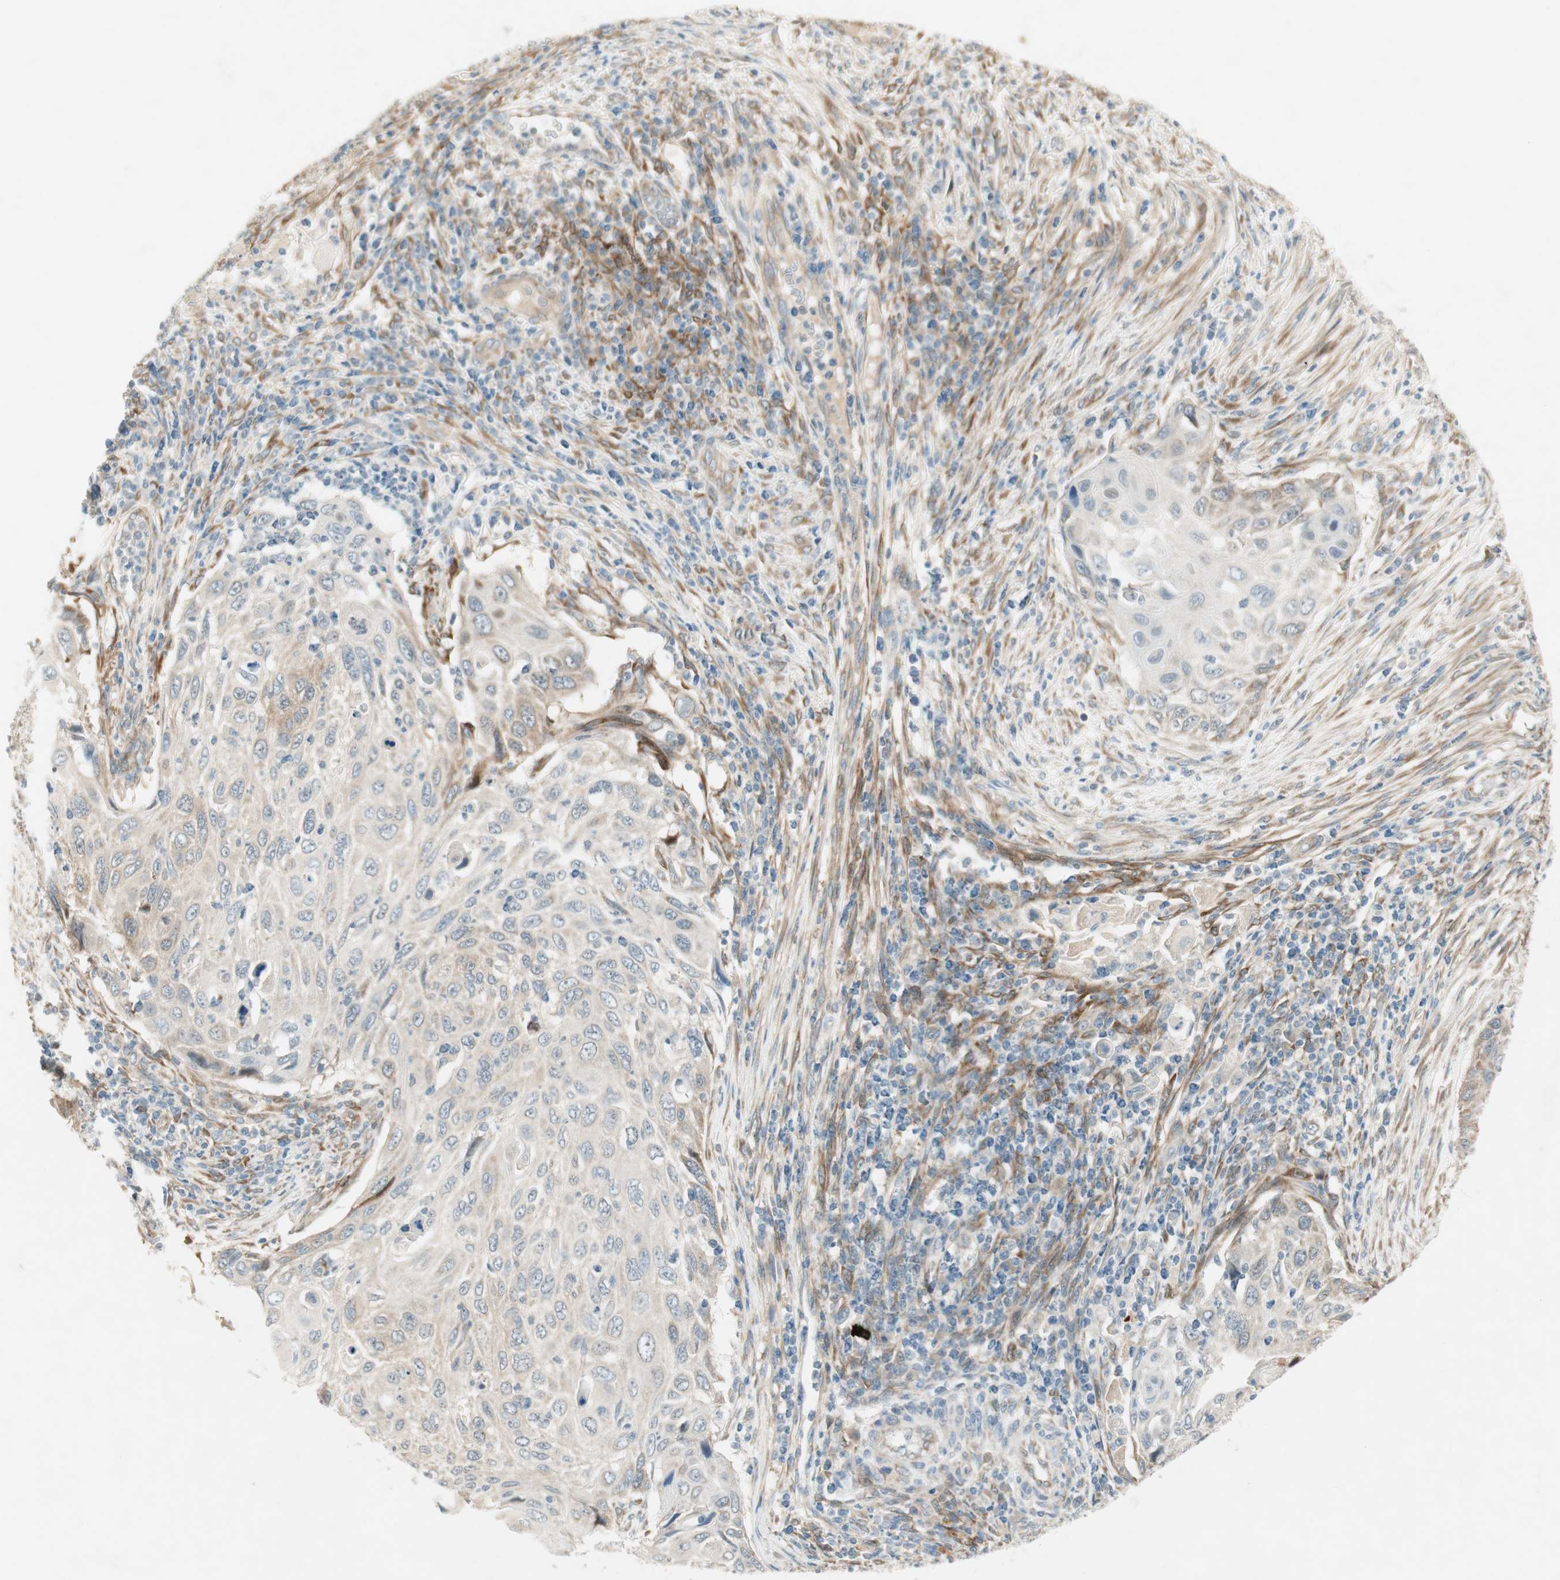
{"staining": {"intensity": "moderate", "quantity": "<25%", "location": "cytoplasmic/membranous"}, "tissue": "cervical cancer", "cell_type": "Tumor cells", "image_type": "cancer", "snomed": [{"axis": "morphology", "description": "Squamous cell carcinoma, NOS"}, {"axis": "topography", "description": "Cervix"}], "caption": "Approximately <25% of tumor cells in human squamous cell carcinoma (cervical) display moderate cytoplasmic/membranous protein expression as visualized by brown immunohistochemical staining.", "gene": "STON1-GTF2A1L", "patient": {"sex": "female", "age": 70}}